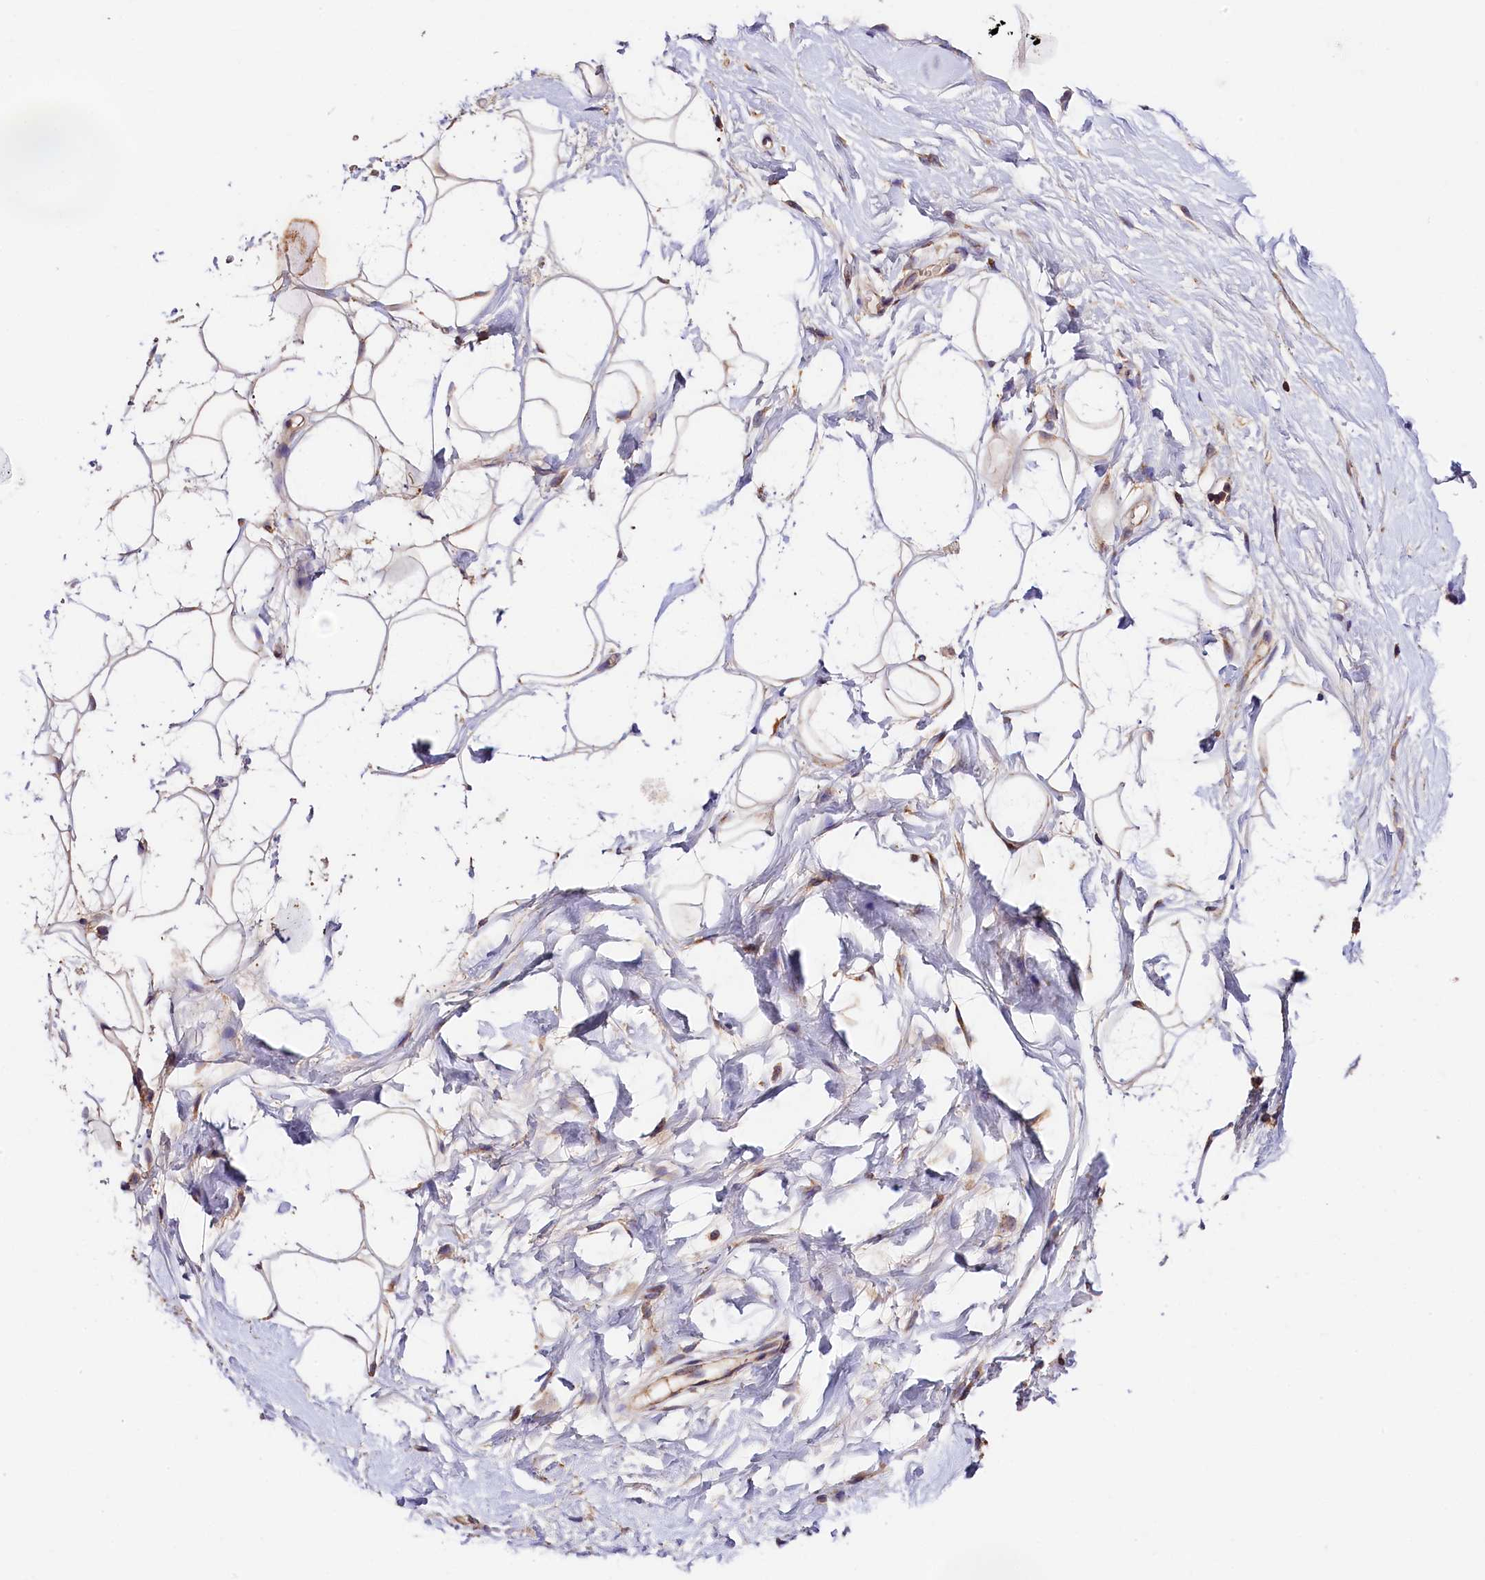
{"staining": {"intensity": "weak", "quantity": ">75%", "location": "cytoplasmic/membranous"}, "tissue": "adipose tissue", "cell_type": "Adipocytes", "image_type": "normal", "snomed": [{"axis": "morphology", "description": "Normal tissue, NOS"}, {"axis": "topography", "description": "Breast"}], "caption": "This image reveals unremarkable adipose tissue stained with IHC to label a protein in brown. The cytoplasmic/membranous of adipocytes show weak positivity for the protein. Nuclei are counter-stained blue.", "gene": "KPTN", "patient": {"sex": "female", "age": 26}}